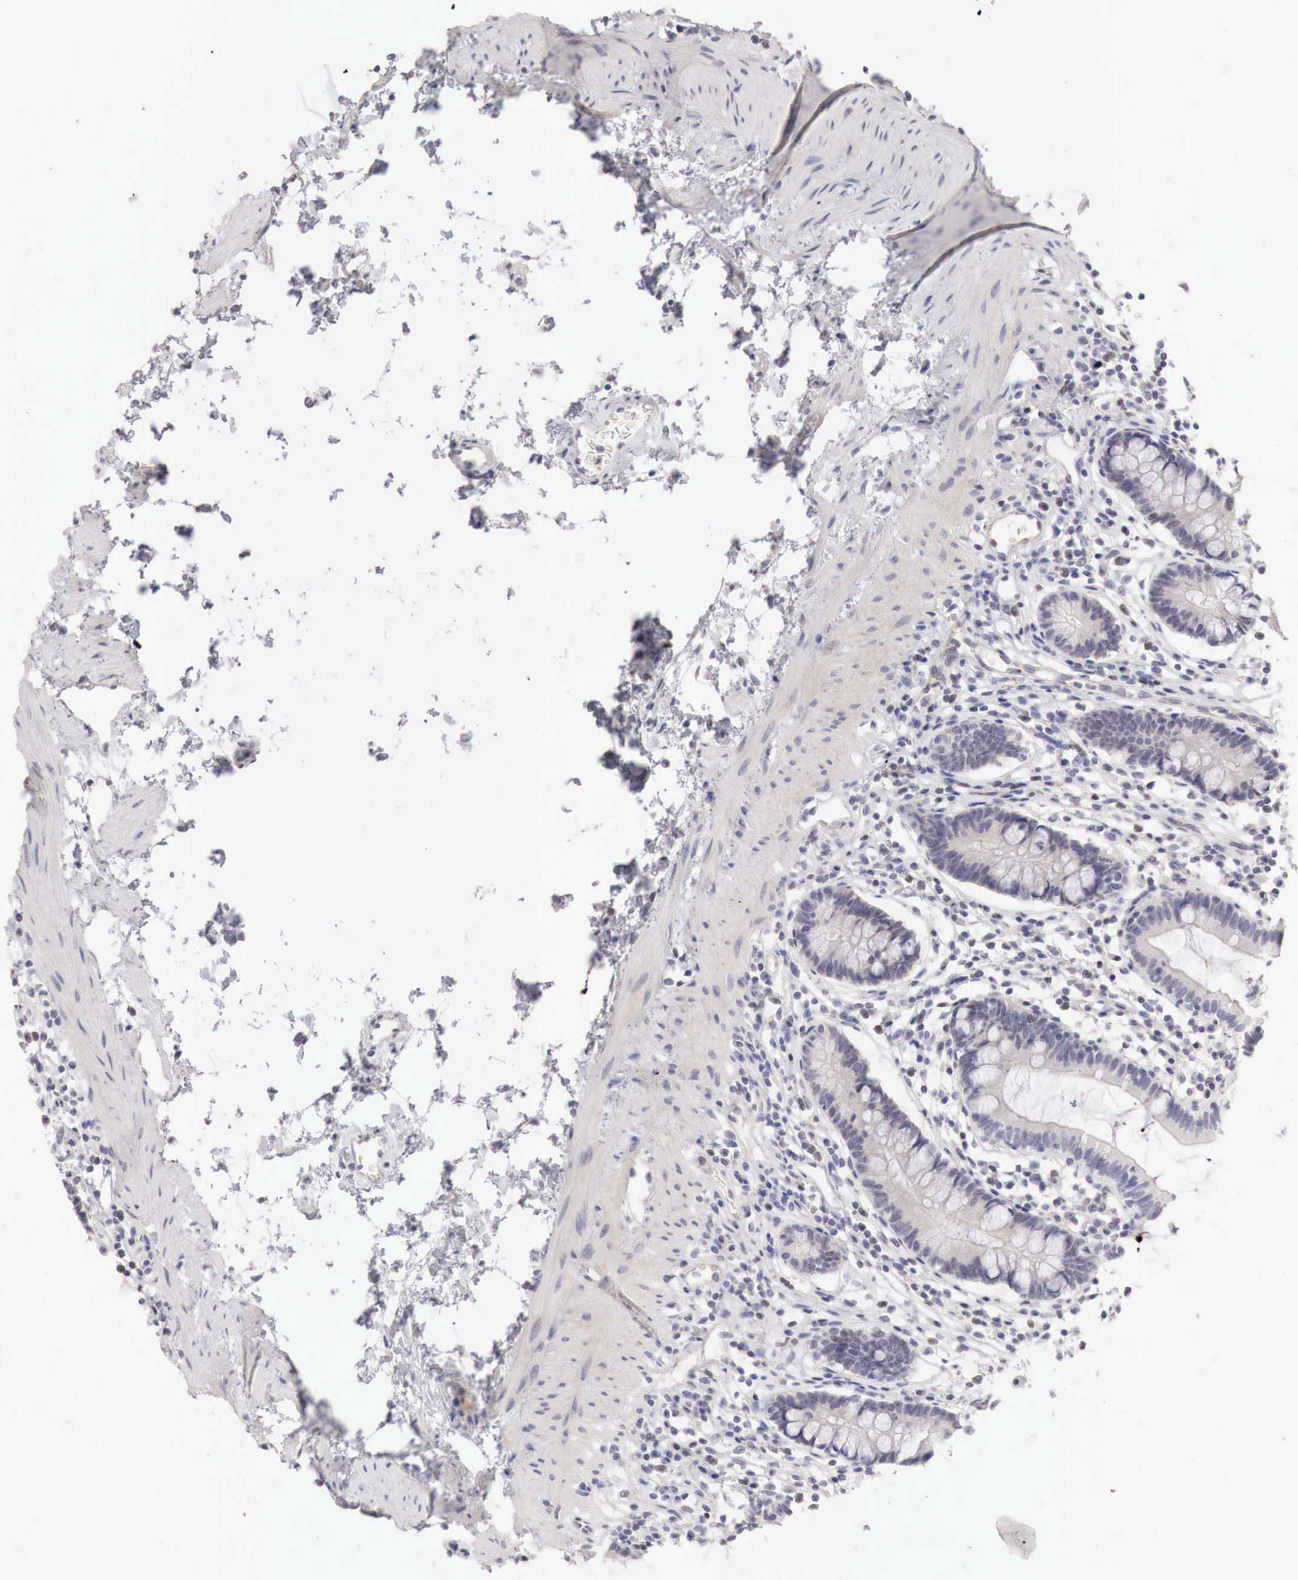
{"staining": {"intensity": "negative", "quantity": "none", "location": "none"}, "tissue": "small intestine", "cell_type": "Glandular cells", "image_type": "normal", "snomed": [{"axis": "morphology", "description": "Normal tissue, NOS"}, {"axis": "topography", "description": "Small intestine"}], "caption": "Human small intestine stained for a protein using IHC shows no positivity in glandular cells.", "gene": "GATA1", "patient": {"sex": "female", "age": 37}}